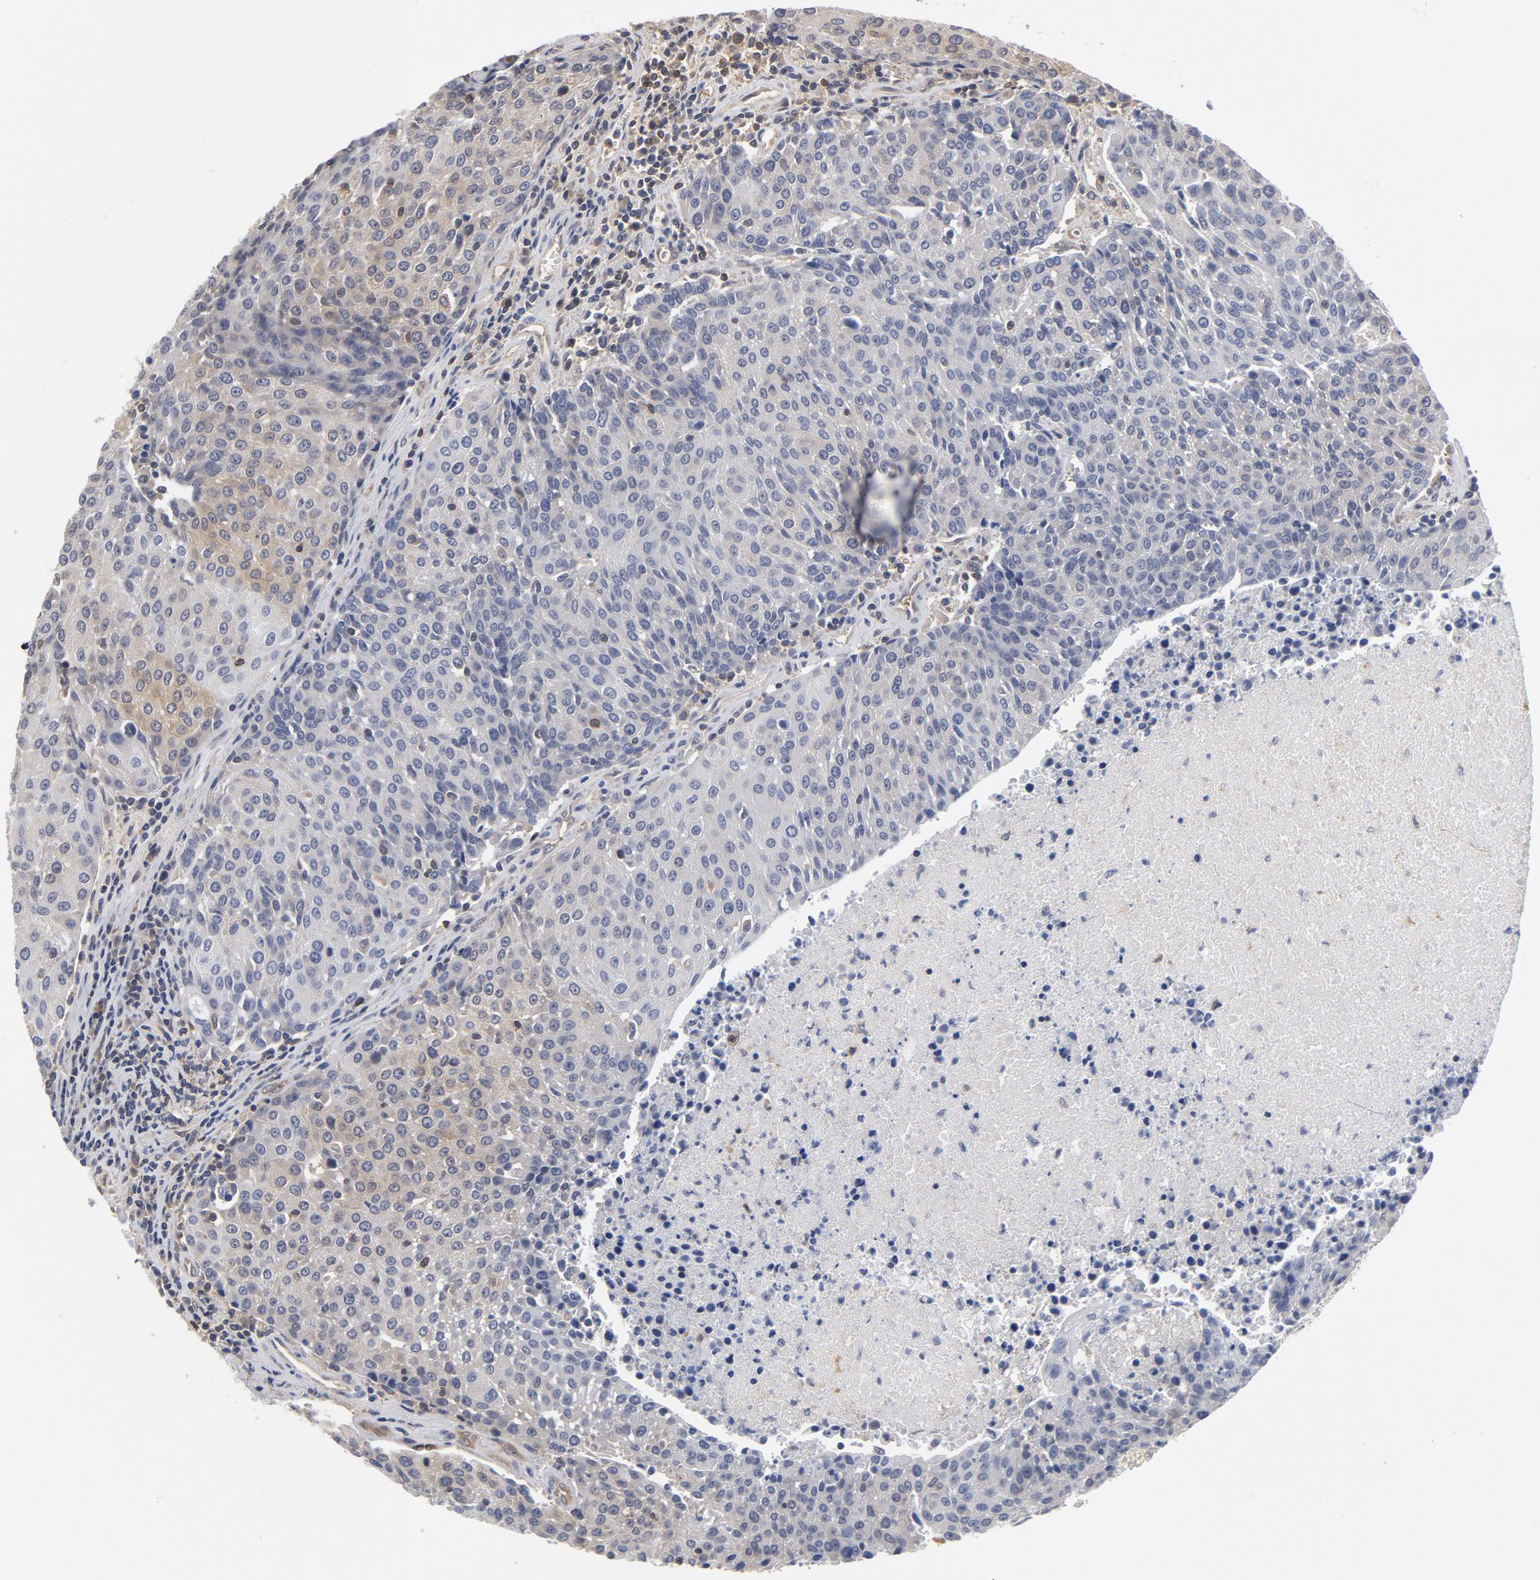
{"staining": {"intensity": "negative", "quantity": "none", "location": "none"}, "tissue": "urothelial cancer", "cell_type": "Tumor cells", "image_type": "cancer", "snomed": [{"axis": "morphology", "description": "Urothelial carcinoma, High grade"}, {"axis": "topography", "description": "Urinary bladder"}], "caption": "Image shows no protein staining in tumor cells of urothelial cancer tissue.", "gene": "ASMTL", "patient": {"sex": "female", "age": 85}}